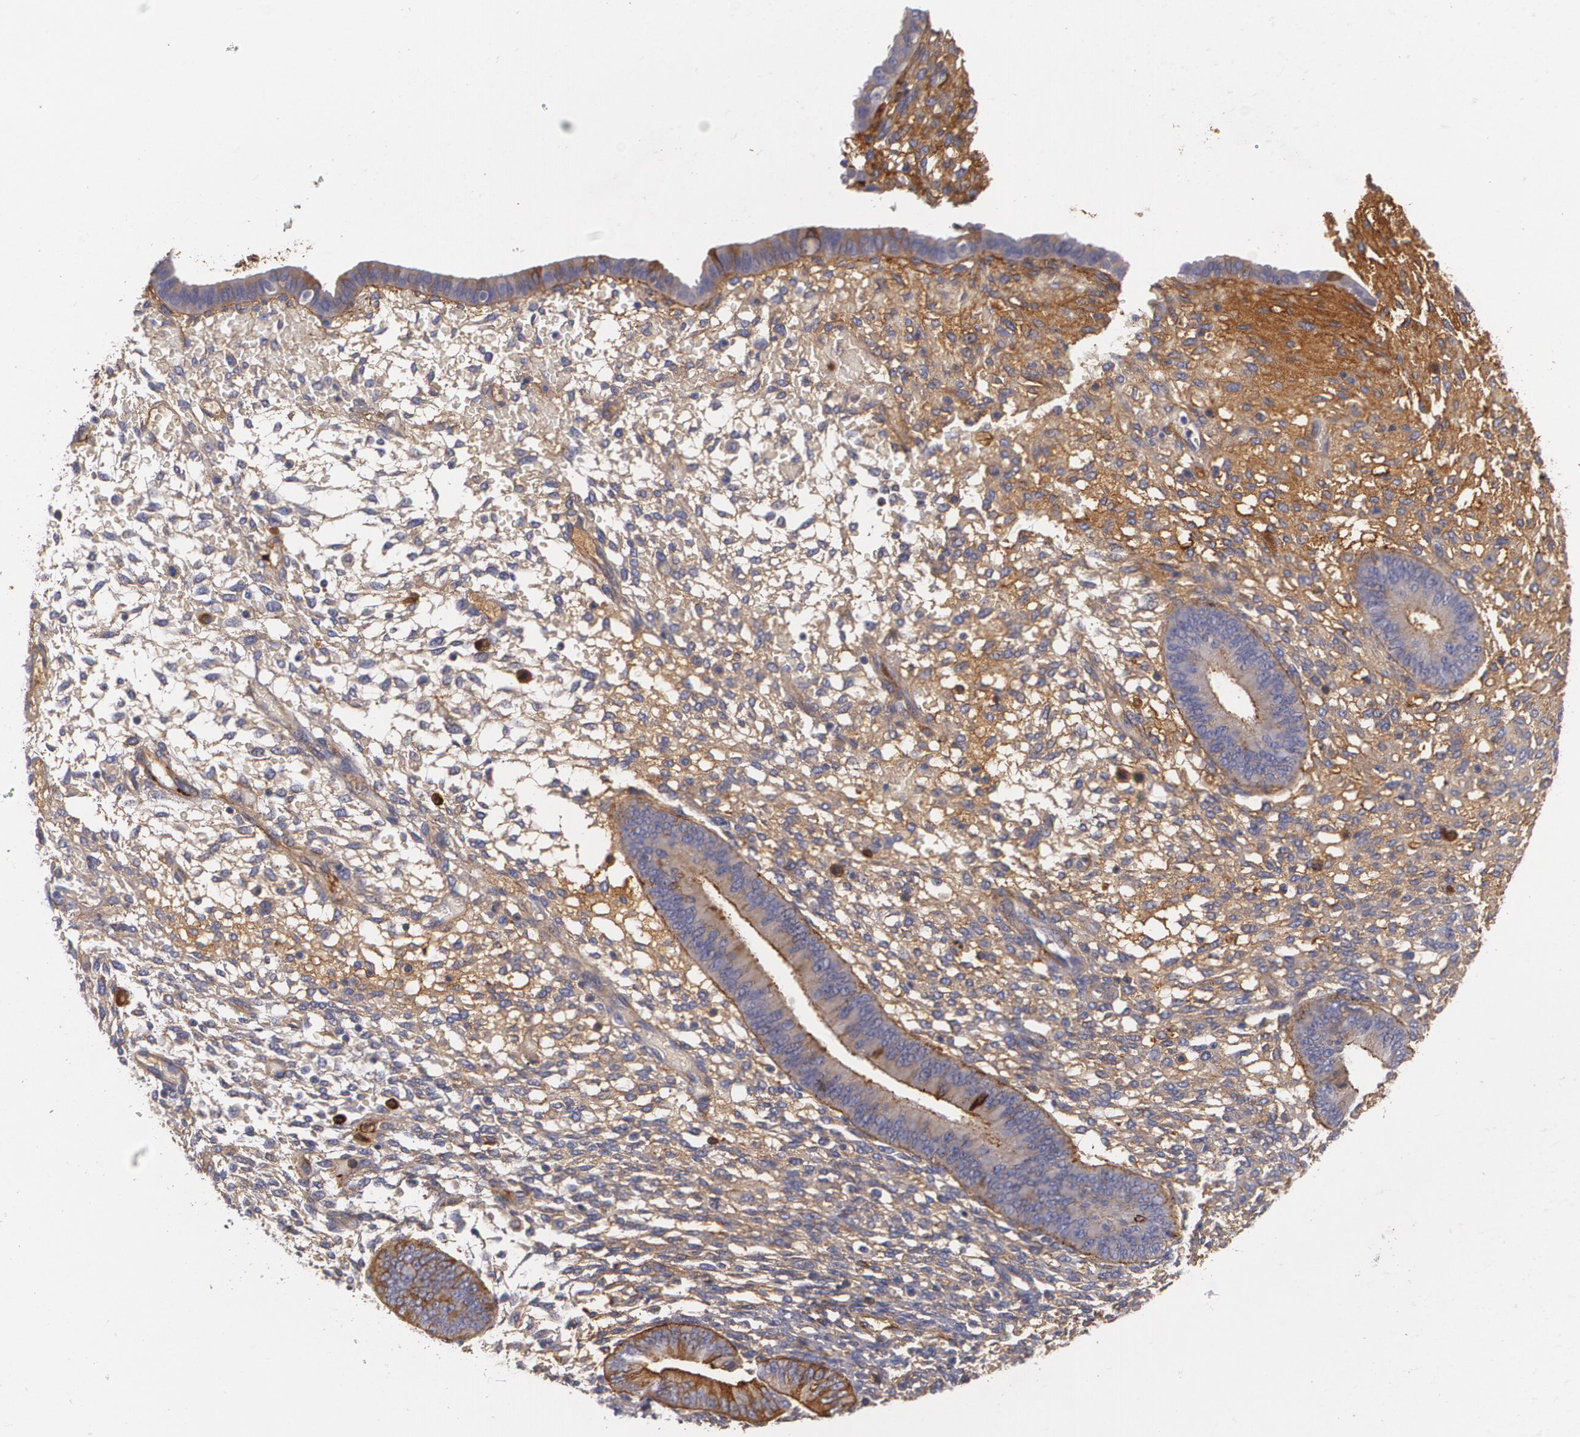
{"staining": {"intensity": "moderate", "quantity": "<25%", "location": "cytoplasmic/membranous"}, "tissue": "endometrium", "cell_type": "Cells in endometrial stroma", "image_type": "normal", "snomed": [{"axis": "morphology", "description": "Normal tissue, NOS"}, {"axis": "topography", "description": "Endometrium"}], "caption": "Brown immunohistochemical staining in unremarkable endometrium shows moderate cytoplasmic/membranous positivity in approximately <25% of cells in endometrial stroma. (DAB (3,3'-diaminobenzidine) IHC with brightfield microscopy, high magnification).", "gene": "FBLN1", "patient": {"sex": "female", "age": 42}}